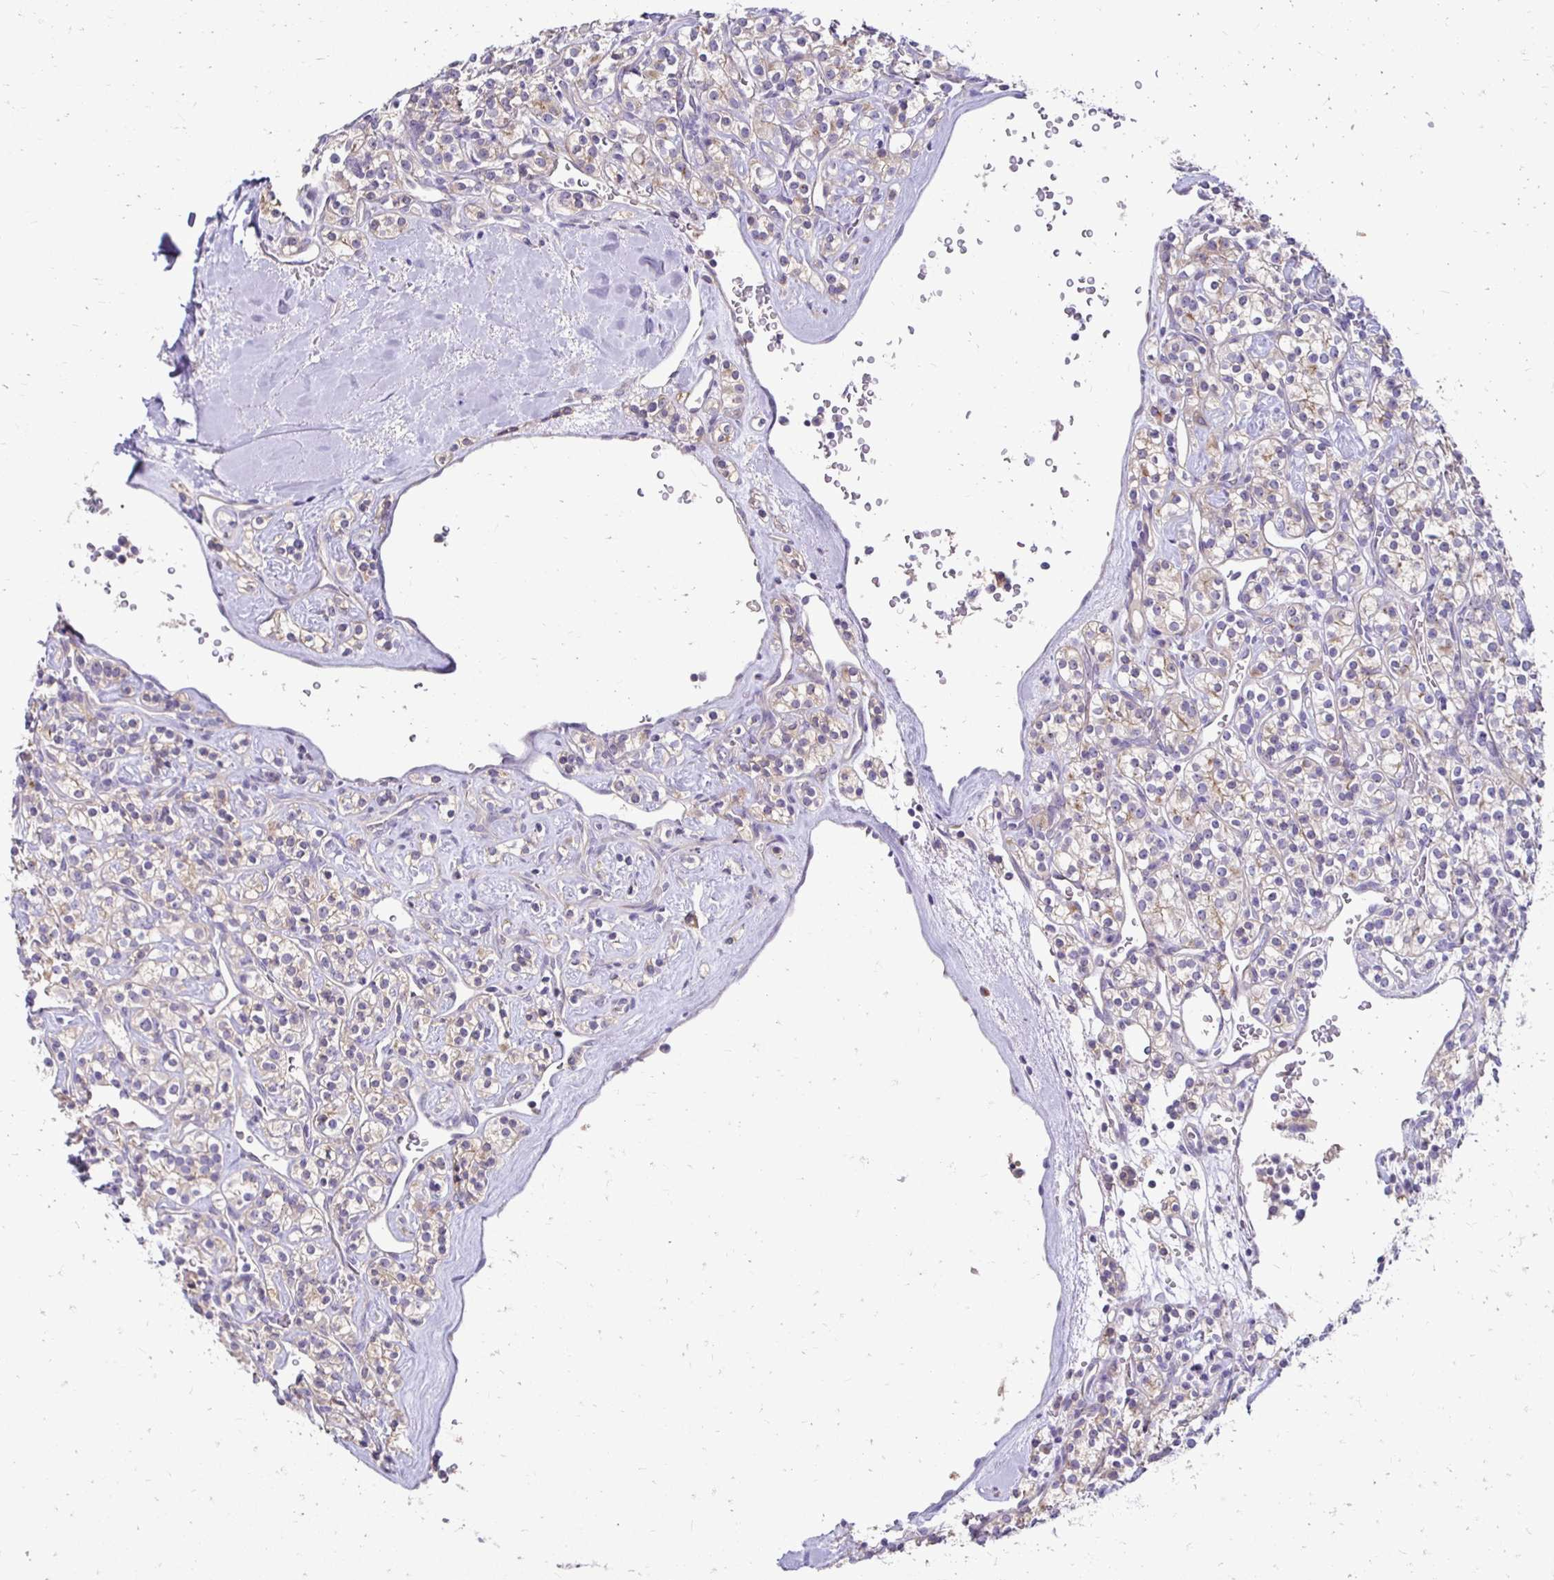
{"staining": {"intensity": "weak", "quantity": "<25%", "location": "cytoplasmic/membranous"}, "tissue": "renal cancer", "cell_type": "Tumor cells", "image_type": "cancer", "snomed": [{"axis": "morphology", "description": "Adenocarcinoma, NOS"}, {"axis": "topography", "description": "Kidney"}], "caption": "Immunohistochemistry (IHC) image of neoplastic tissue: human renal cancer stained with DAB (3,3'-diaminobenzidine) demonstrates no significant protein staining in tumor cells. (DAB (3,3'-diaminobenzidine) immunohistochemistry with hematoxylin counter stain).", "gene": "AKAP6", "patient": {"sex": "male", "age": 77}}